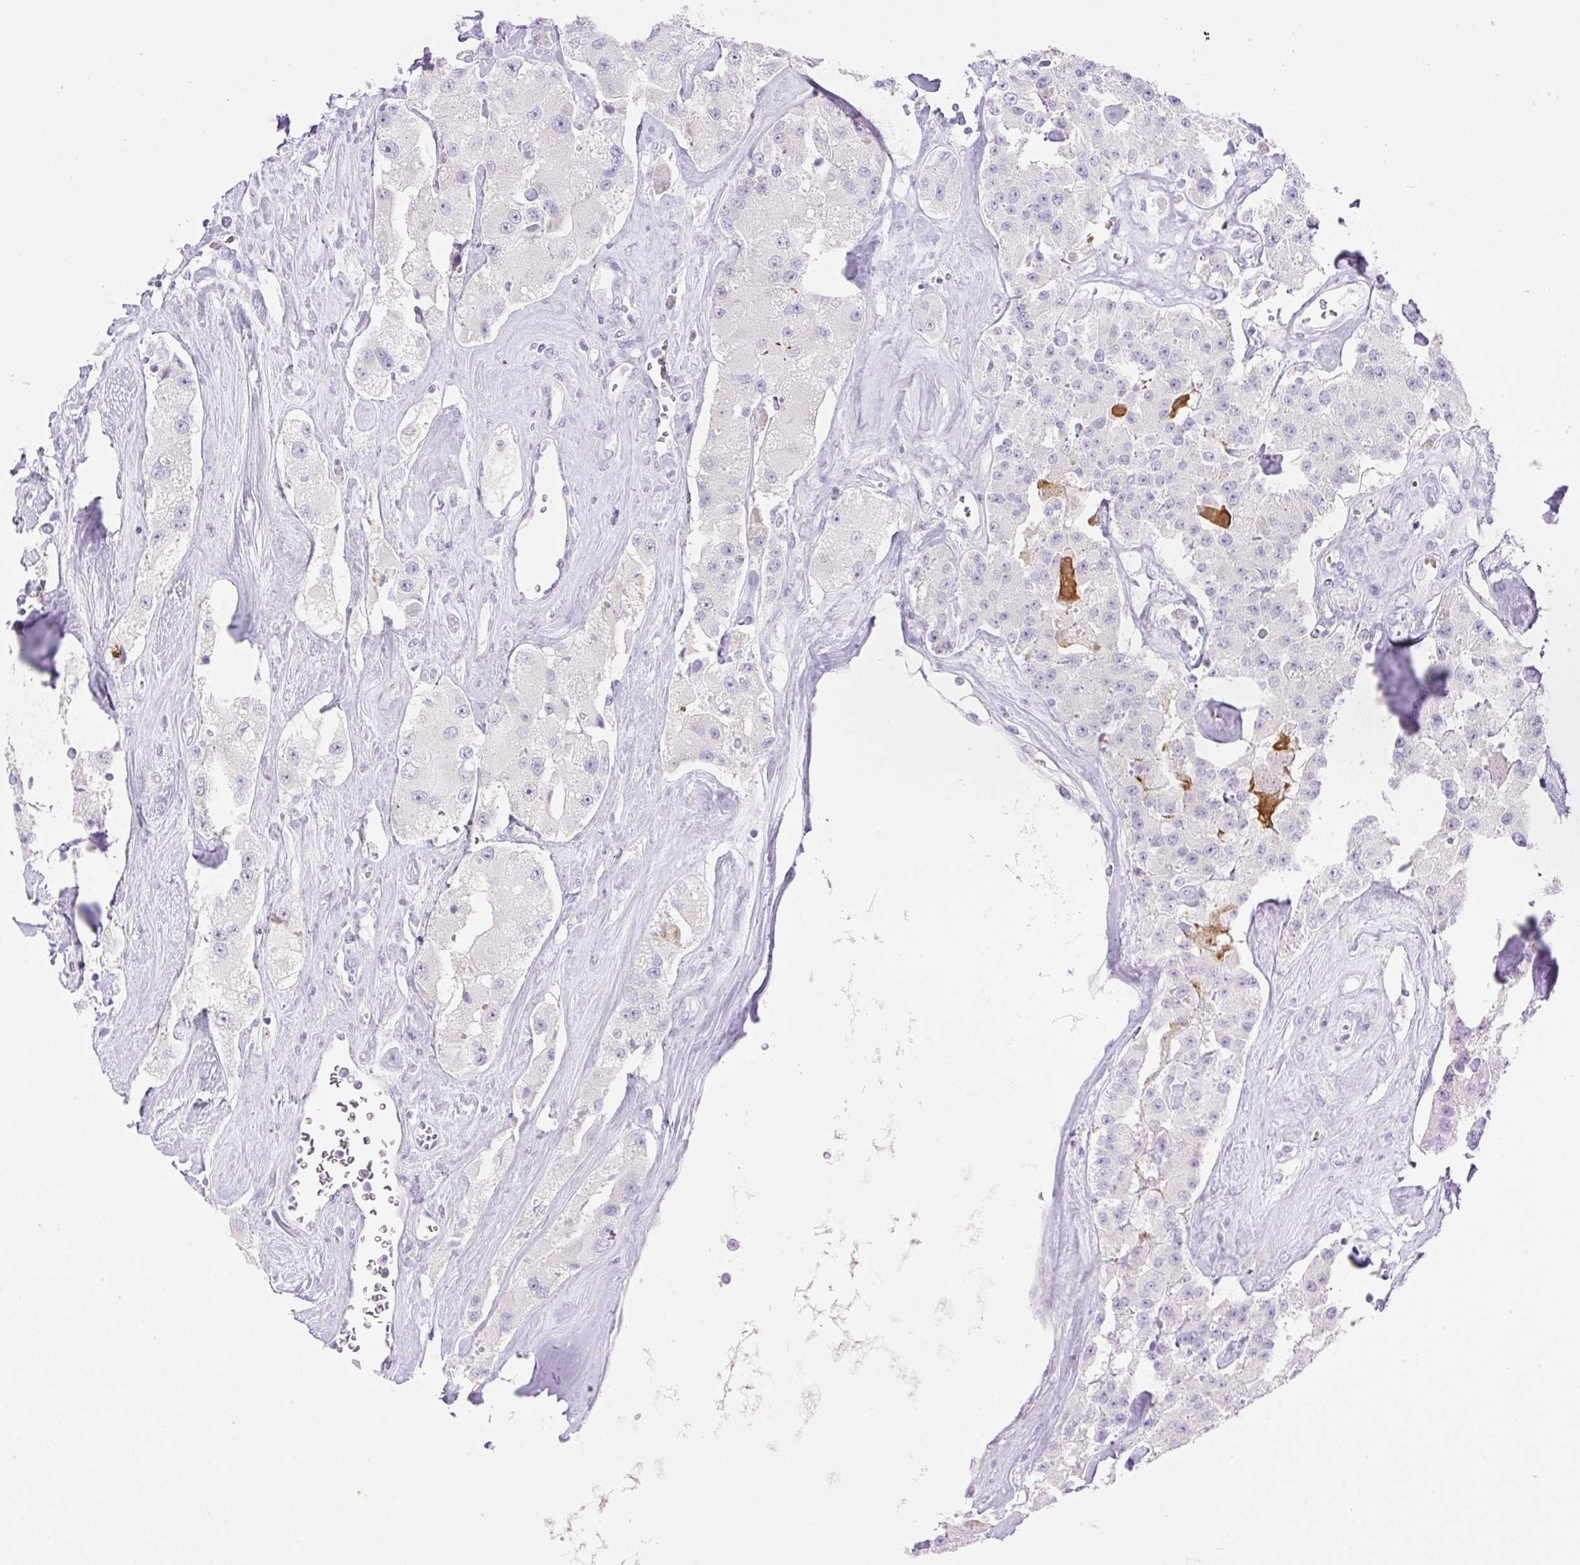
{"staining": {"intensity": "negative", "quantity": "none", "location": "none"}, "tissue": "carcinoid", "cell_type": "Tumor cells", "image_type": "cancer", "snomed": [{"axis": "morphology", "description": "Carcinoid, malignant, NOS"}, {"axis": "topography", "description": "Pancreas"}], "caption": "Protein analysis of carcinoid (malignant) reveals no significant expression in tumor cells.", "gene": "CDX1", "patient": {"sex": "male", "age": 41}}